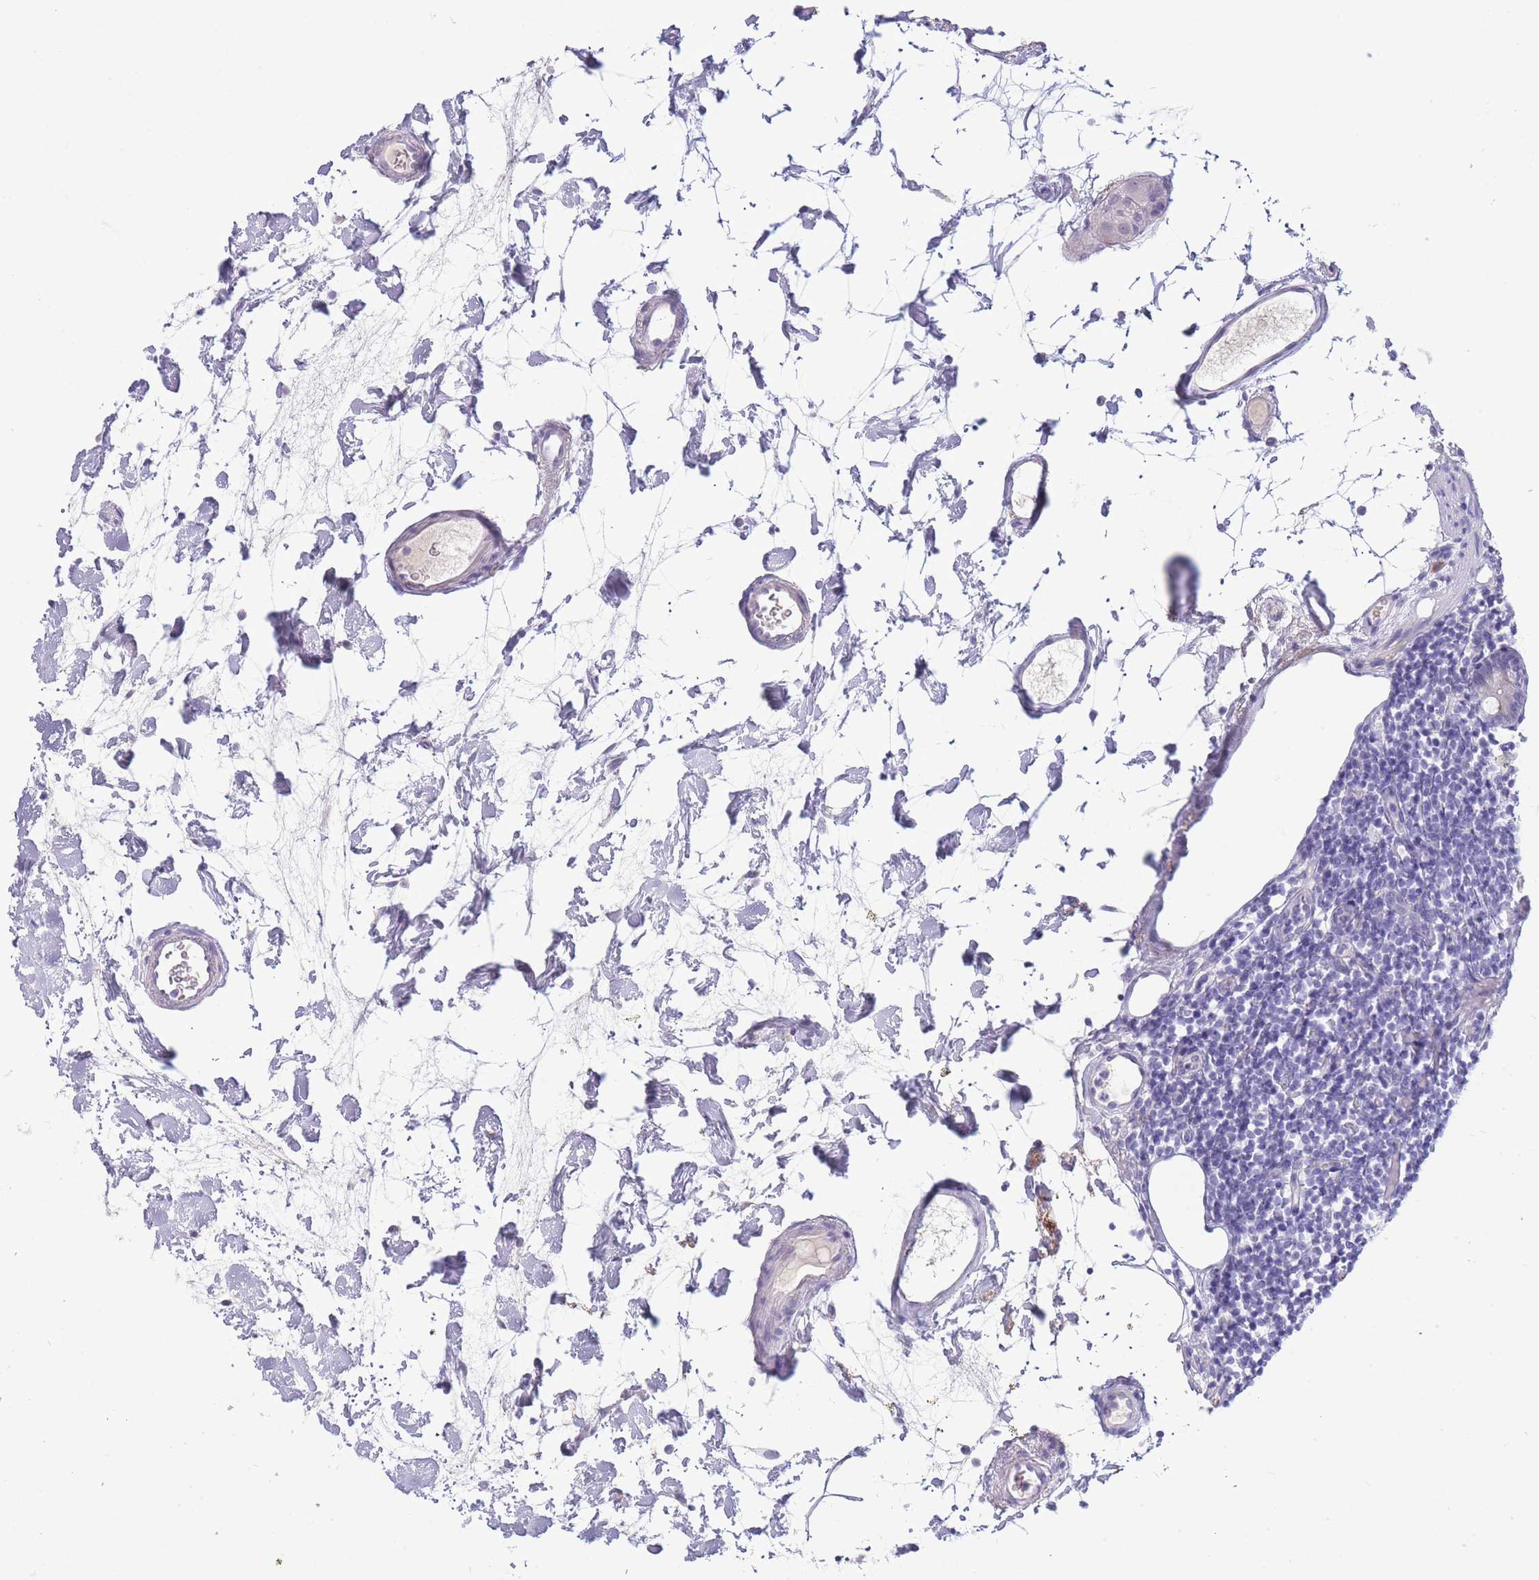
{"staining": {"intensity": "negative", "quantity": "none", "location": "none"}, "tissue": "colon", "cell_type": "Endothelial cells", "image_type": "normal", "snomed": [{"axis": "morphology", "description": "Normal tissue, NOS"}, {"axis": "topography", "description": "Colon"}], "caption": "IHC micrograph of benign colon: human colon stained with DAB displays no significant protein expression in endothelial cells.", "gene": "ASAP3", "patient": {"sex": "female", "age": 84}}